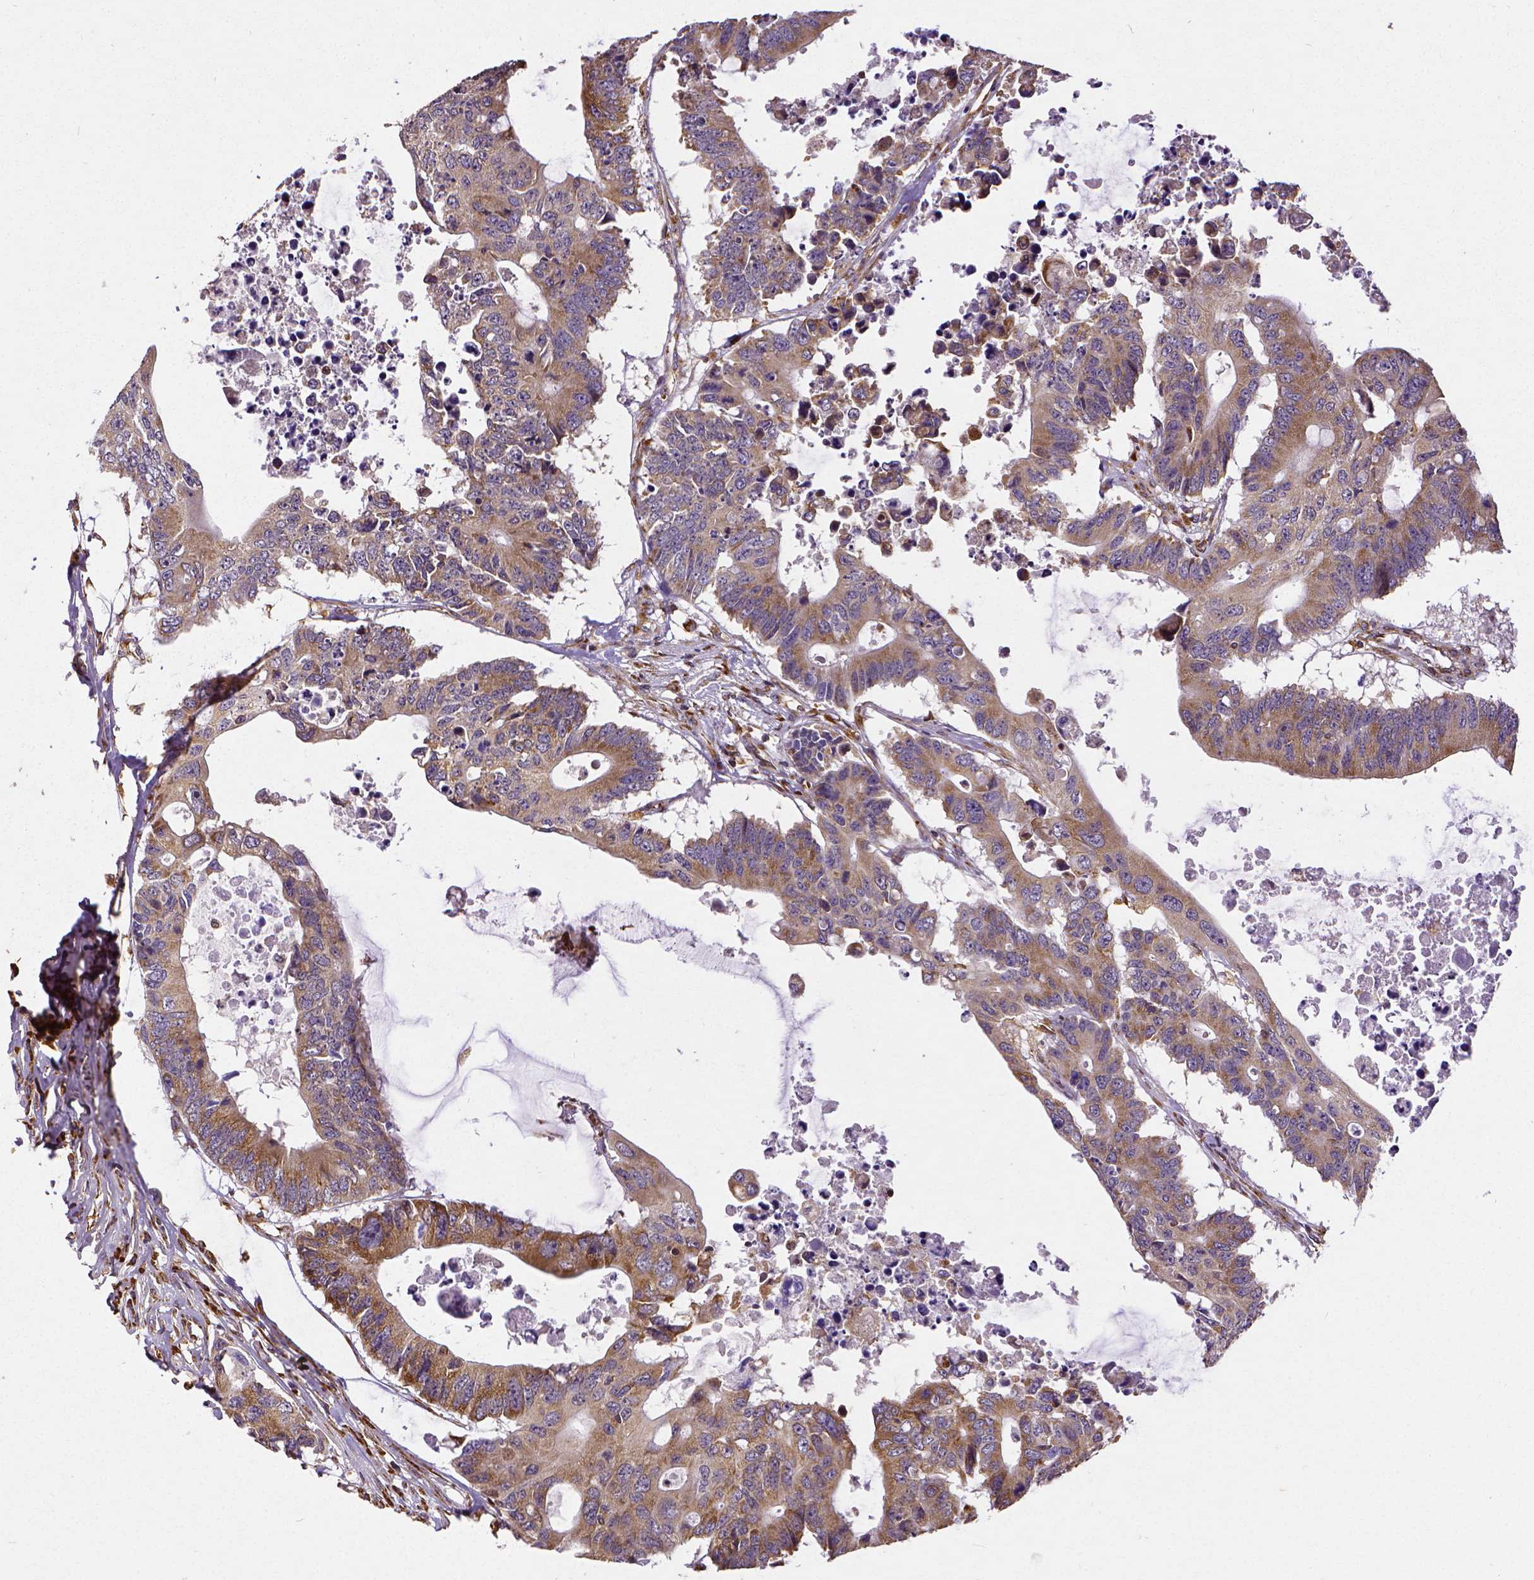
{"staining": {"intensity": "moderate", "quantity": ">75%", "location": "cytoplasmic/membranous"}, "tissue": "colorectal cancer", "cell_type": "Tumor cells", "image_type": "cancer", "snomed": [{"axis": "morphology", "description": "Adenocarcinoma, NOS"}, {"axis": "topography", "description": "Colon"}], "caption": "Adenocarcinoma (colorectal) stained with a brown dye exhibits moderate cytoplasmic/membranous positive staining in about >75% of tumor cells.", "gene": "MTDH", "patient": {"sex": "male", "age": 71}}